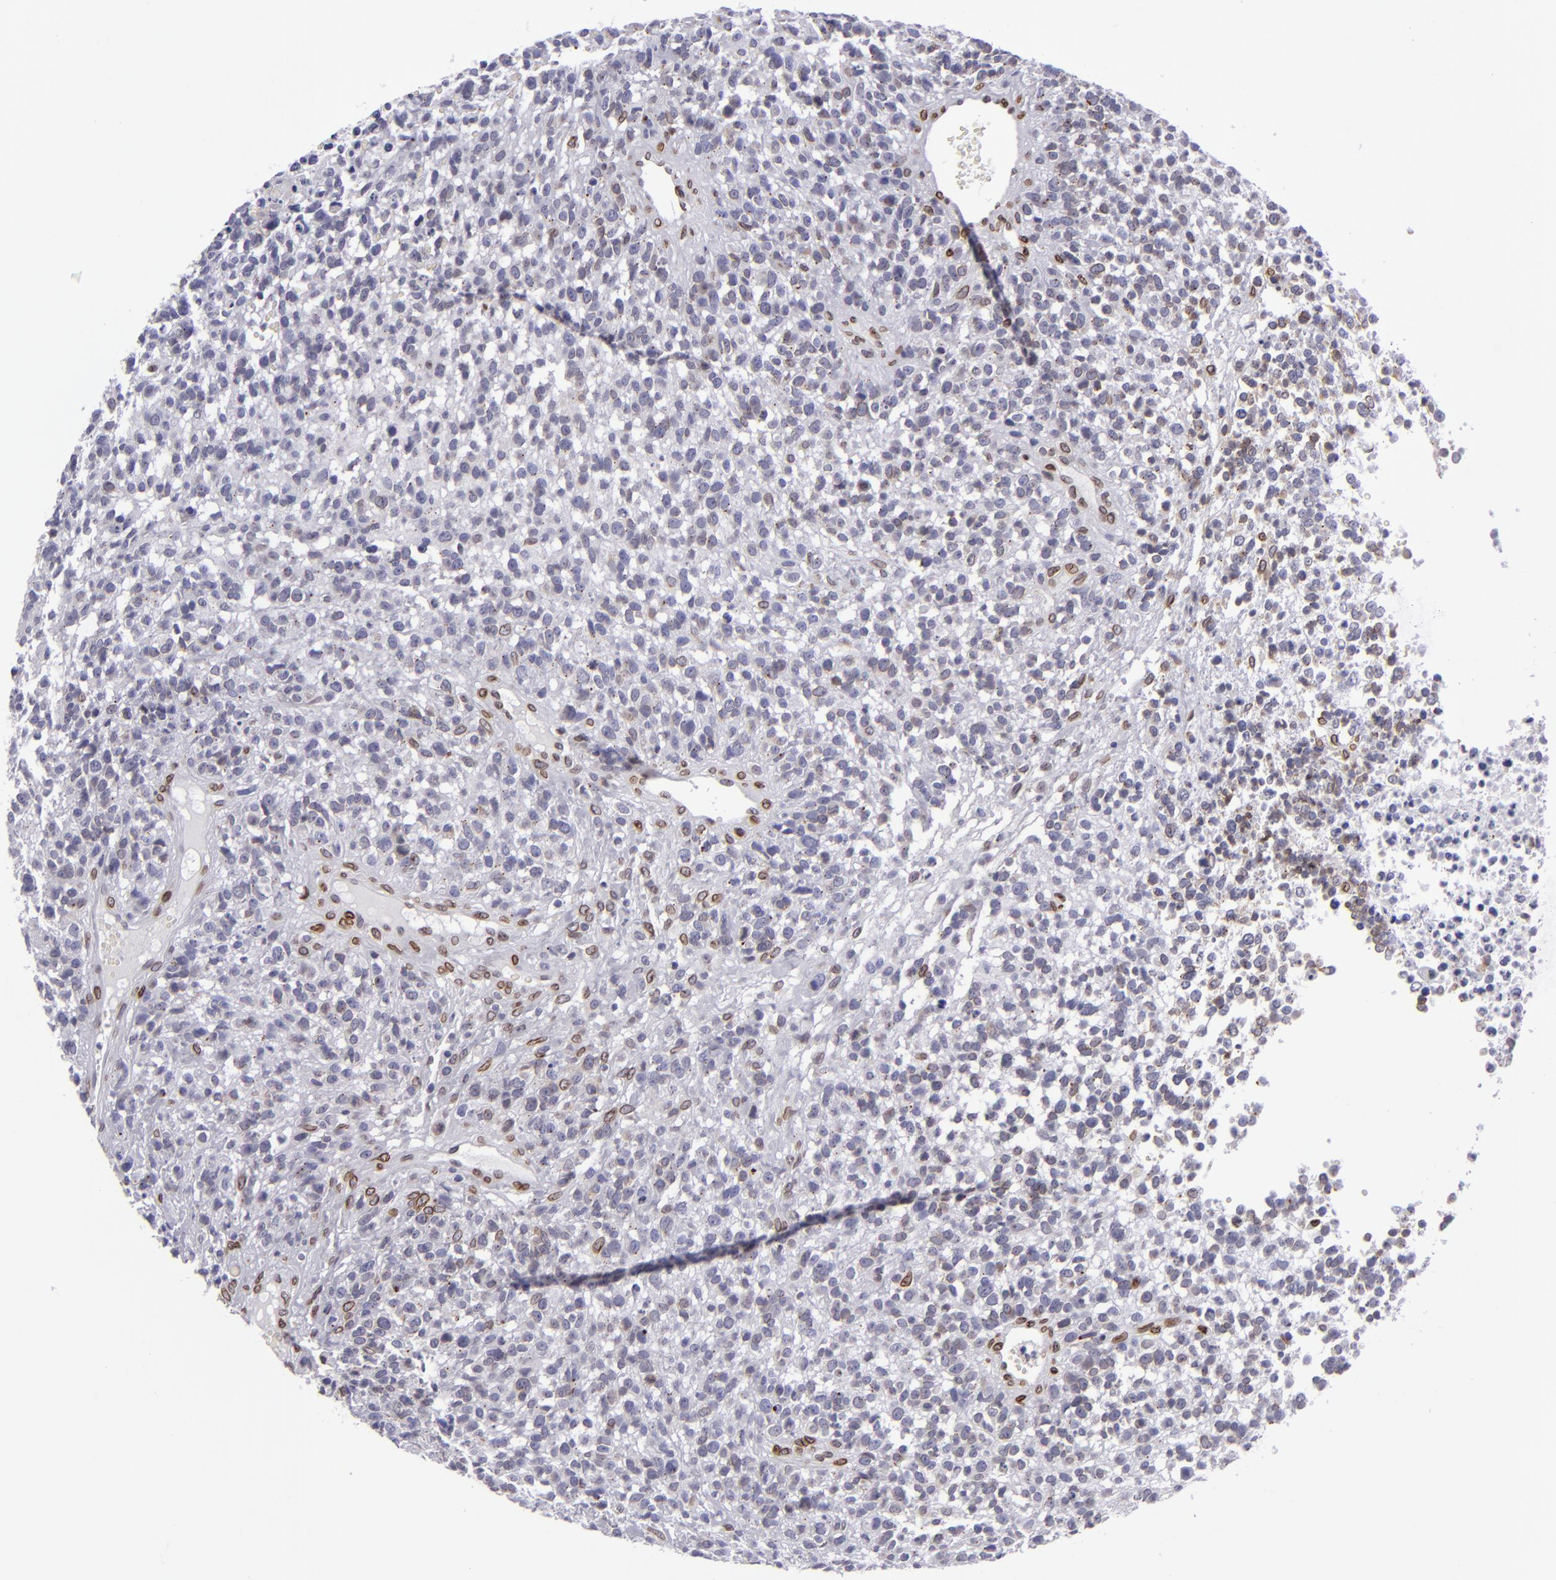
{"staining": {"intensity": "weak", "quantity": "<25%", "location": "nuclear"}, "tissue": "glioma", "cell_type": "Tumor cells", "image_type": "cancer", "snomed": [{"axis": "morphology", "description": "Glioma, malignant, High grade"}, {"axis": "topography", "description": "Brain"}], "caption": "IHC of human malignant high-grade glioma shows no positivity in tumor cells. (DAB (3,3'-diaminobenzidine) IHC with hematoxylin counter stain).", "gene": "EMD", "patient": {"sex": "male", "age": 66}}